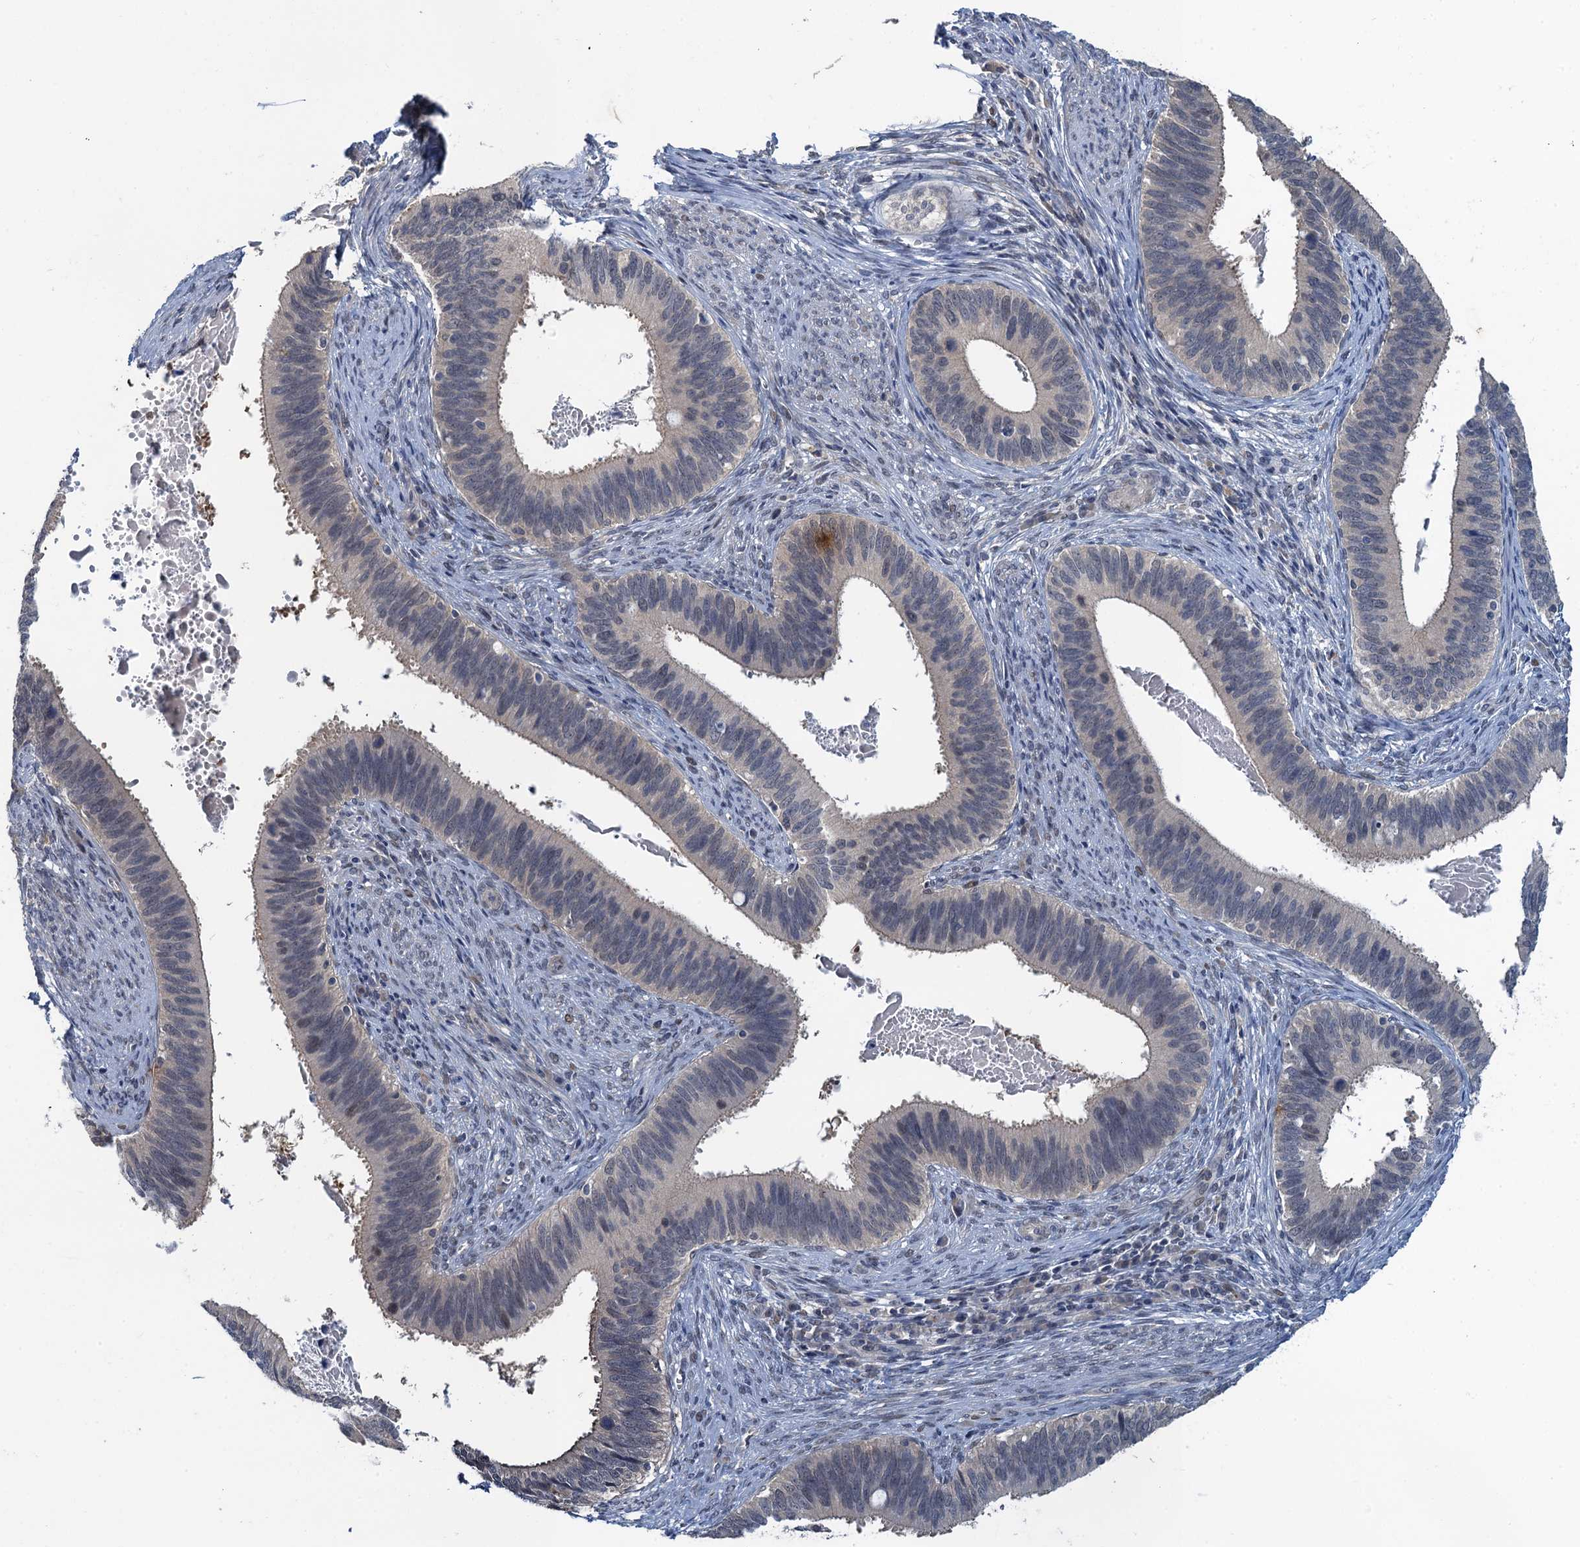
{"staining": {"intensity": "negative", "quantity": "none", "location": "none"}, "tissue": "cervical cancer", "cell_type": "Tumor cells", "image_type": "cancer", "snomed": [{"axis": "morphology", "description": "Adenocarcinoma, NOS"}, {"axis": "topography", "description": "Cervix"}], "caption": "Cervical cancer (adenocarcinoma) was stained to show a protein in brown. There is no significant expression in tumor cells. Brightfield microscopy of immunohistochemistry stained with DAB (3,3'-diaminobenzidine) (brown) and hematoxylin (blue), captured at high magnification.", "gene": "MRFAP1", "patient": {"sex": "female", "age": 42}}